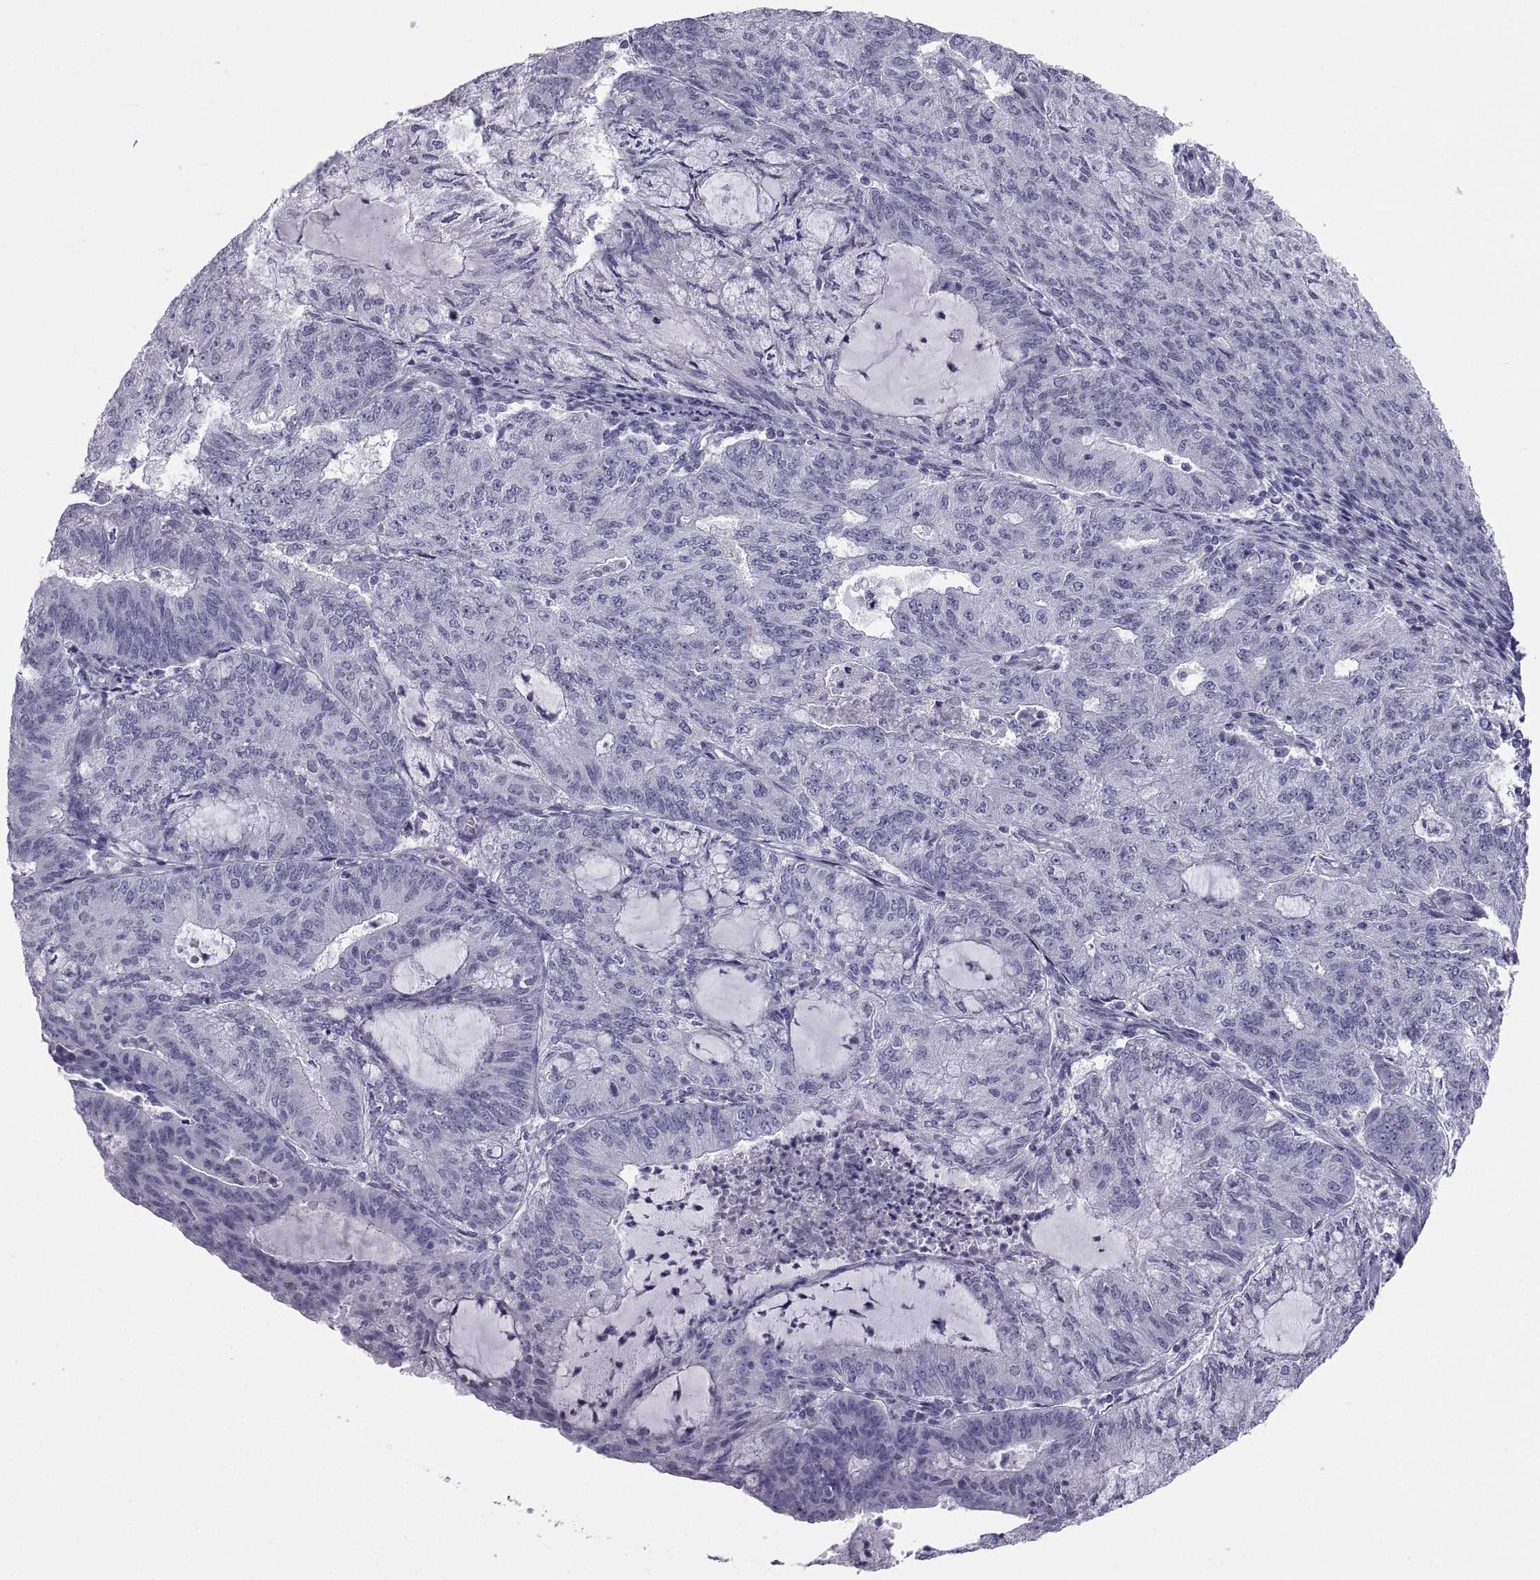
{"staining": {"intensity": "negative", "quantity": "none", "location": "none"}, "tissue": "endometrial cancer", "cell_type": "Tumor cells", "image_type": "cancer", "snomed": [{"axis": "morphology", "description": "Adenocarcinoma, NOS"}, {"axis": "topography", "description": "Endometrium"}], "caption": "Immunohistochemical staining of human adenocarcinoma (endometrial) shows no significant positivity in tumor cells.", "gene": "PCSK1N", "patient": {"sex": "female", "age": 82}}